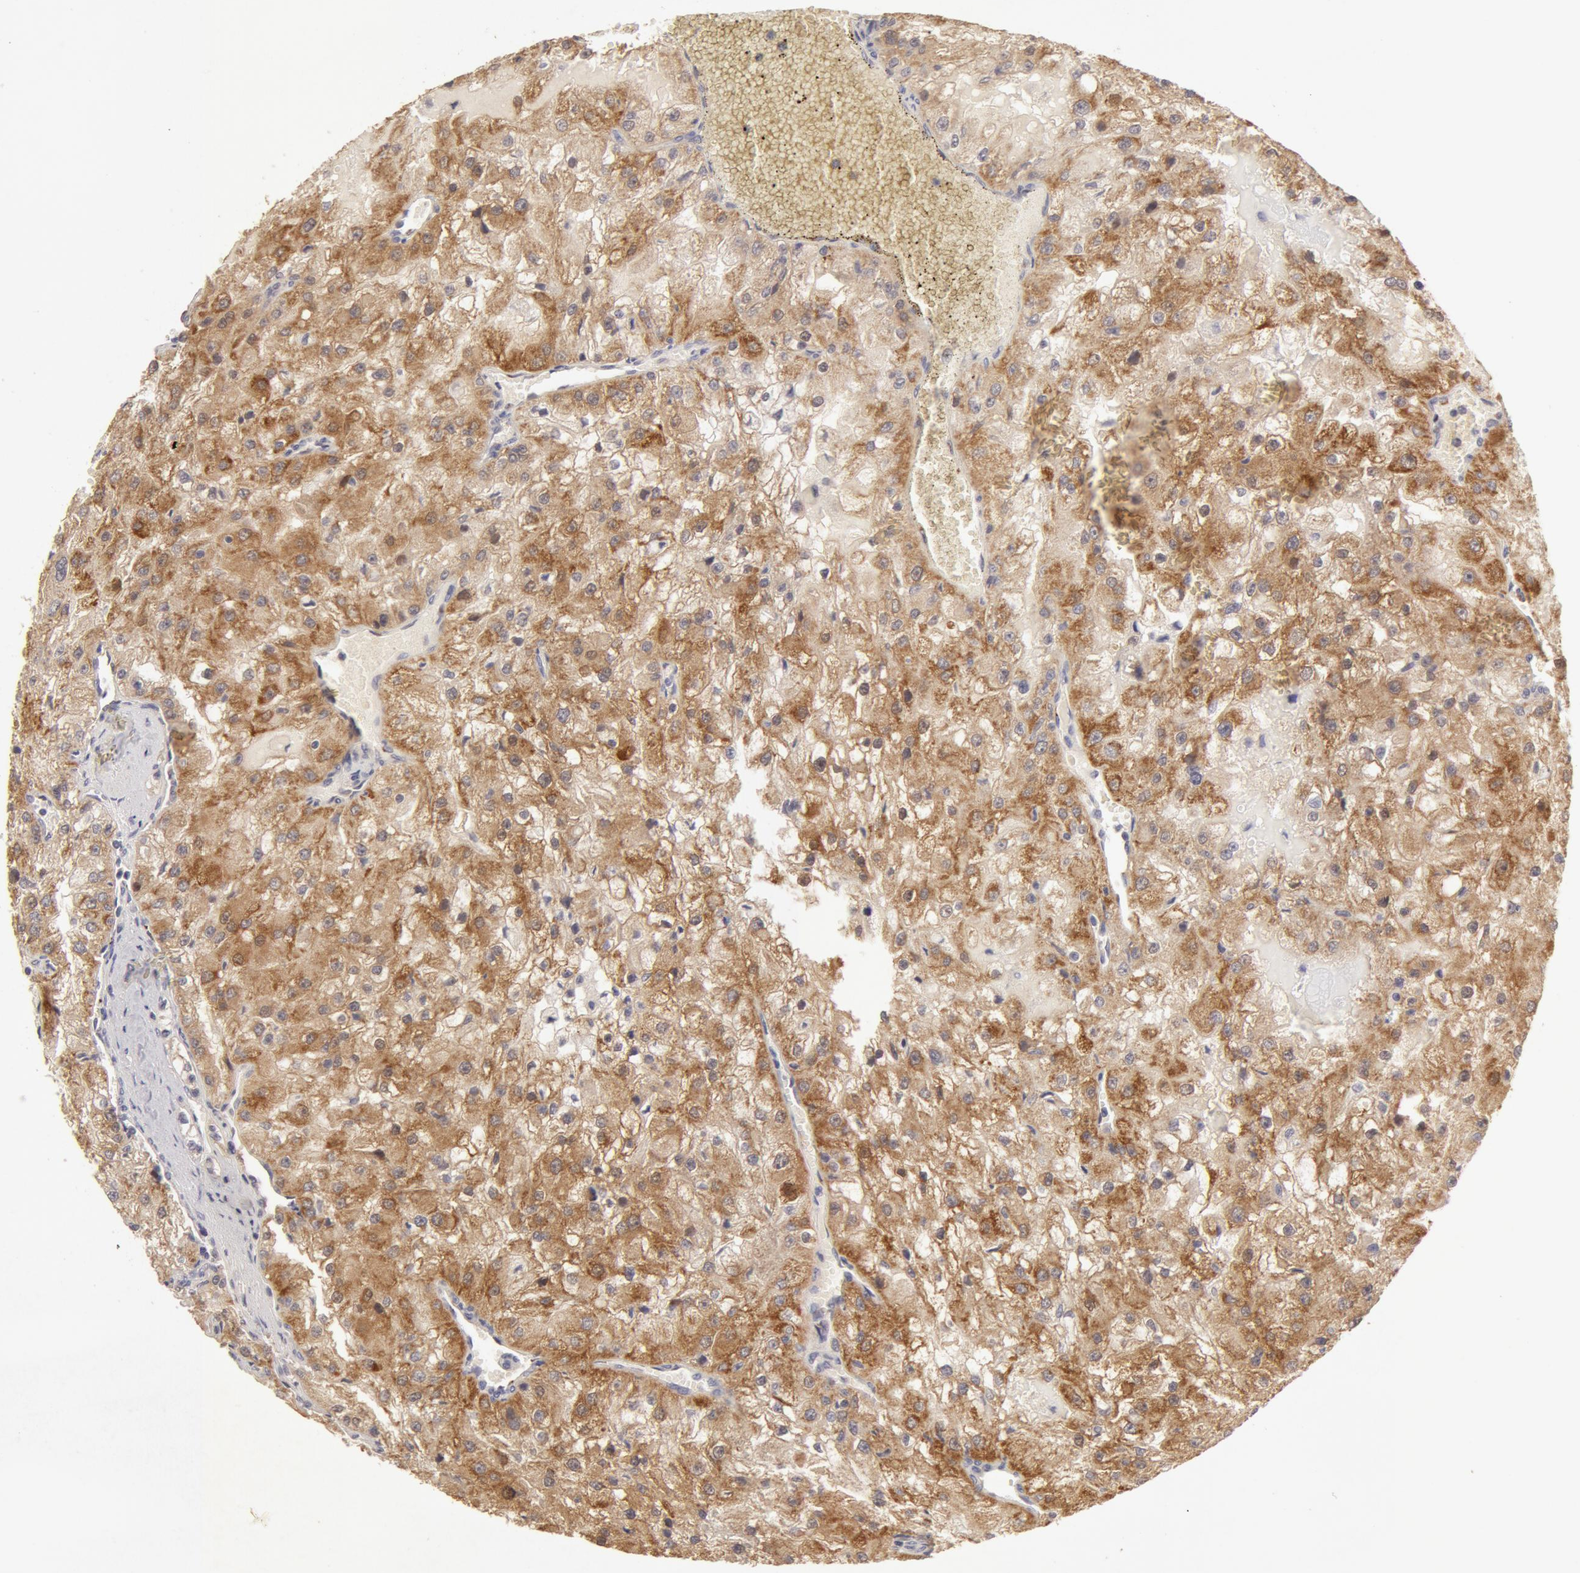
{"staining": {"intensity": "weak", "quantity": ">75%", "location": "cytoplasmic/membranous"}, "tissue": "renal cancer", "cell_type": "Tumor cells", "image_type": "cancer", "snomed": [{"axis": "morphology", "description": "Adenocarcinoma, NOS"}, {"axis": "topography", "description": "Kidney"}], "caption": "IHC histopathology image of renal cancer stained for a protein (brown), which displays low levels of weak cytoplasmic/membranous positivity in approximately >75% of tumor cells.", "gene": "ADPRH", "patient": {"sex": "female", "age": 74}}